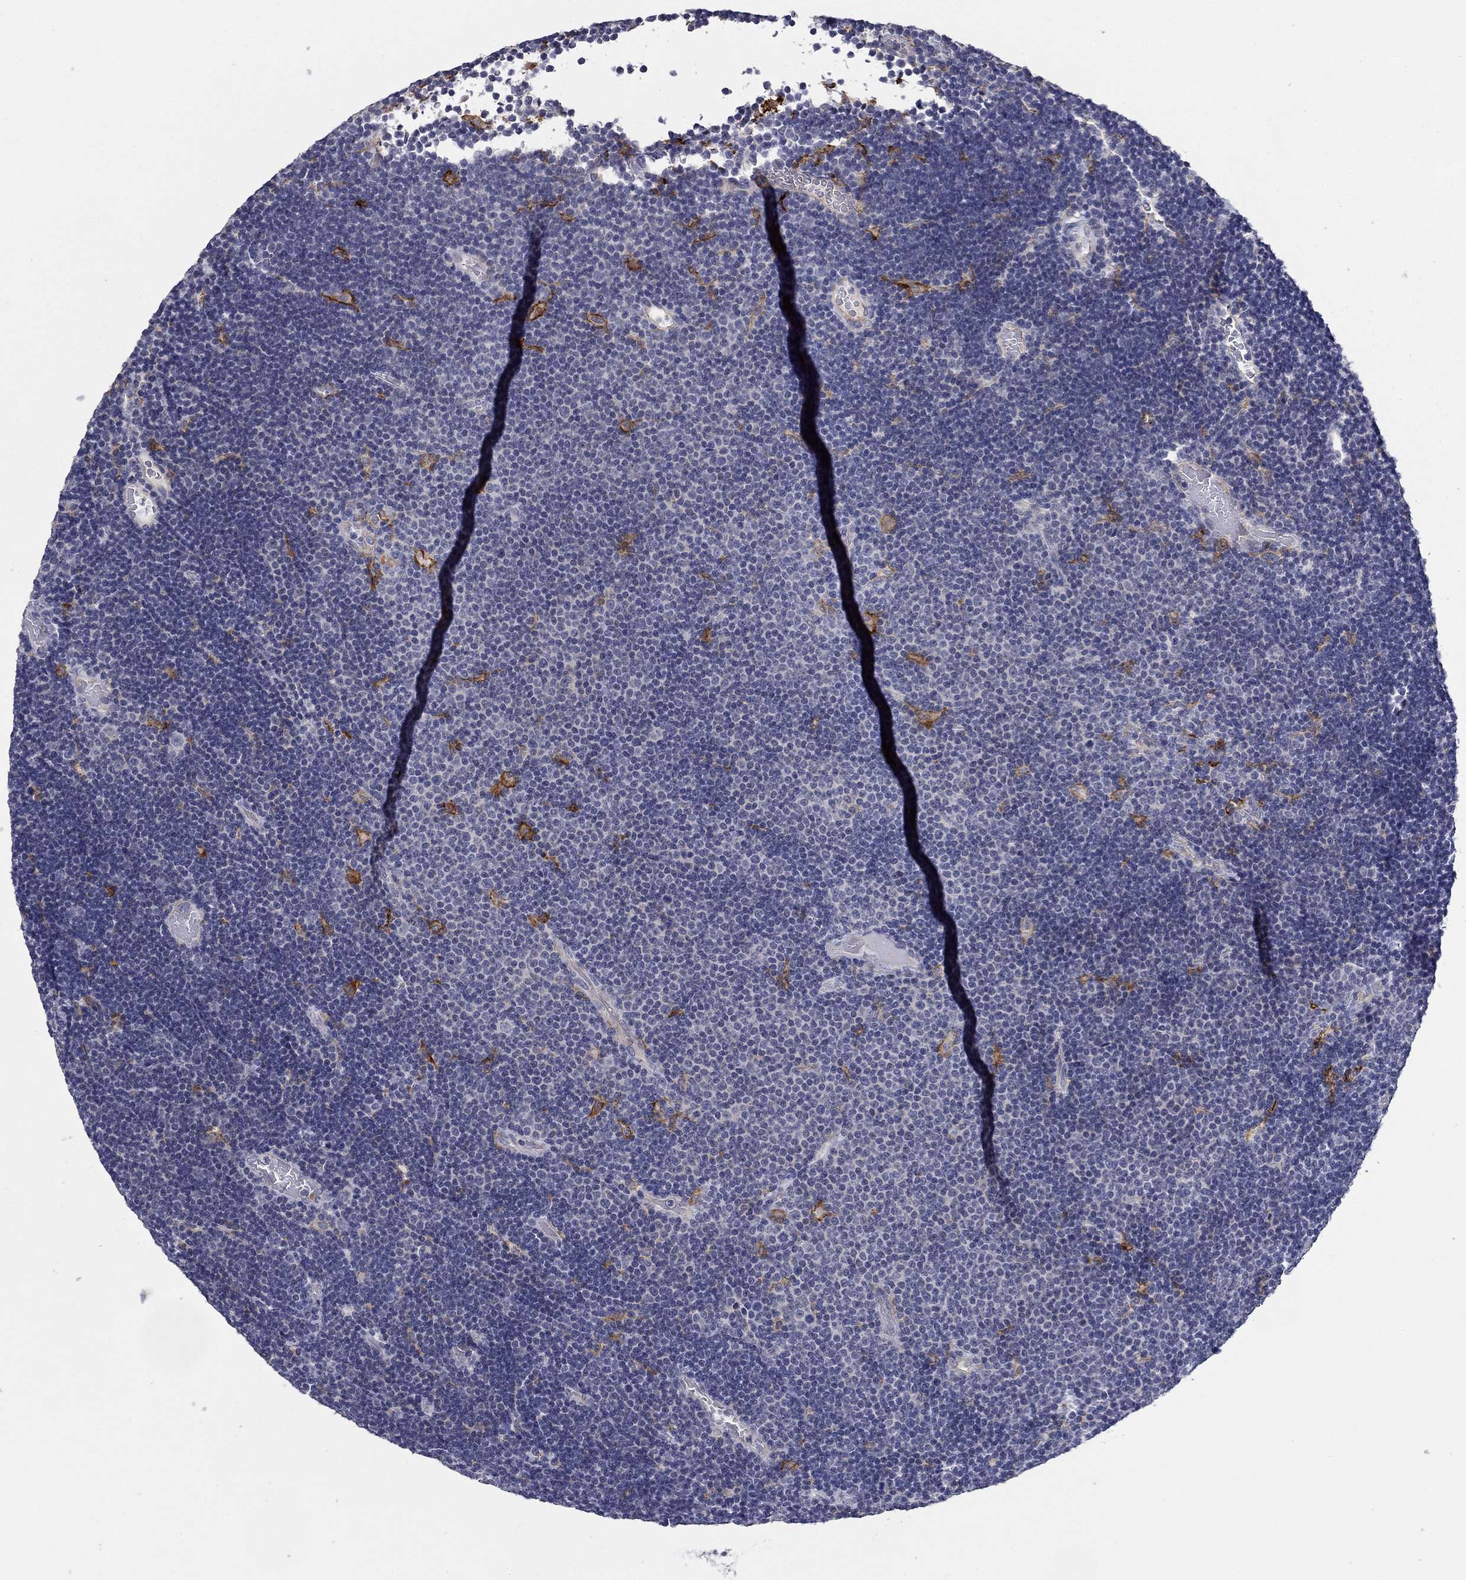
{"staining": {"intensity": "negative", "quantity": "none", "location": "none"}, "tissue": "lymphoma", "cell_type": "Tumor cells", "image_type": "cancer", "snomed": [{"axis": "morphology", "description": "Malignant lymphoma, non-Hodgkin's type, Low grade"}, {"axis": "topography", "description": "Brain"}], "caption": "High magnification brightfield microscopy of low-grade malignant lymphoma, non-Hodgkin's type stained with DAB (3,3'-diaminobenzidine) (brown) and counterstained with hematoxylin (blue): tumor cells show no significant positivity.", "gene": "CD274", "patient": {"sex": "female", "age": 66}}